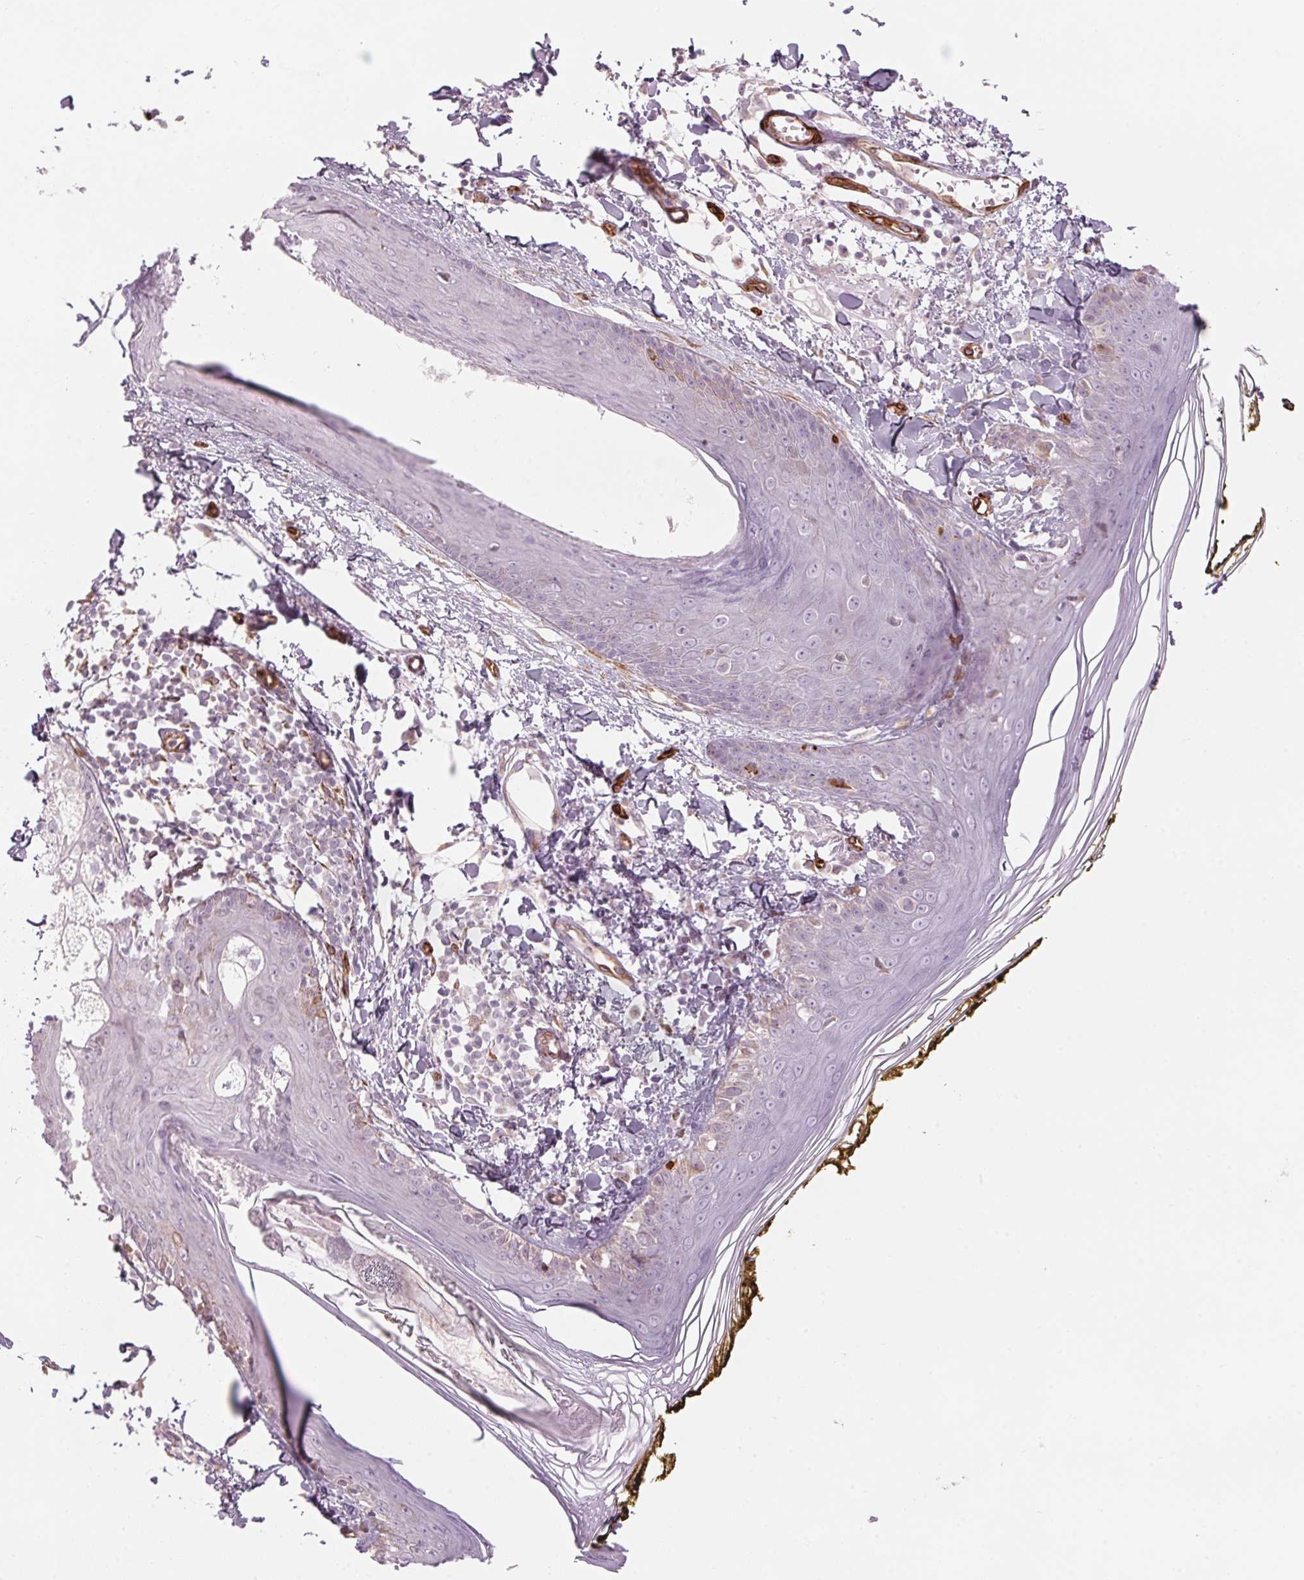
{"staining": {"intensity": "negative", "quantity": "none", "location": "none"}, "tissue": "skin", "cell_type": "Fibroblasts", "image_type": "normal", "snomed": [{"axis": "morphology", "description": "Normal tissue, NOS"}, {"axis": "topography", "description": "Skin"}], "caption": "Benign skin was stained to show a protein in brown. There is no significant positivity in fibroblasts.", "gene": "CLPS", "patient": {"sex": "male", "age": 76}}